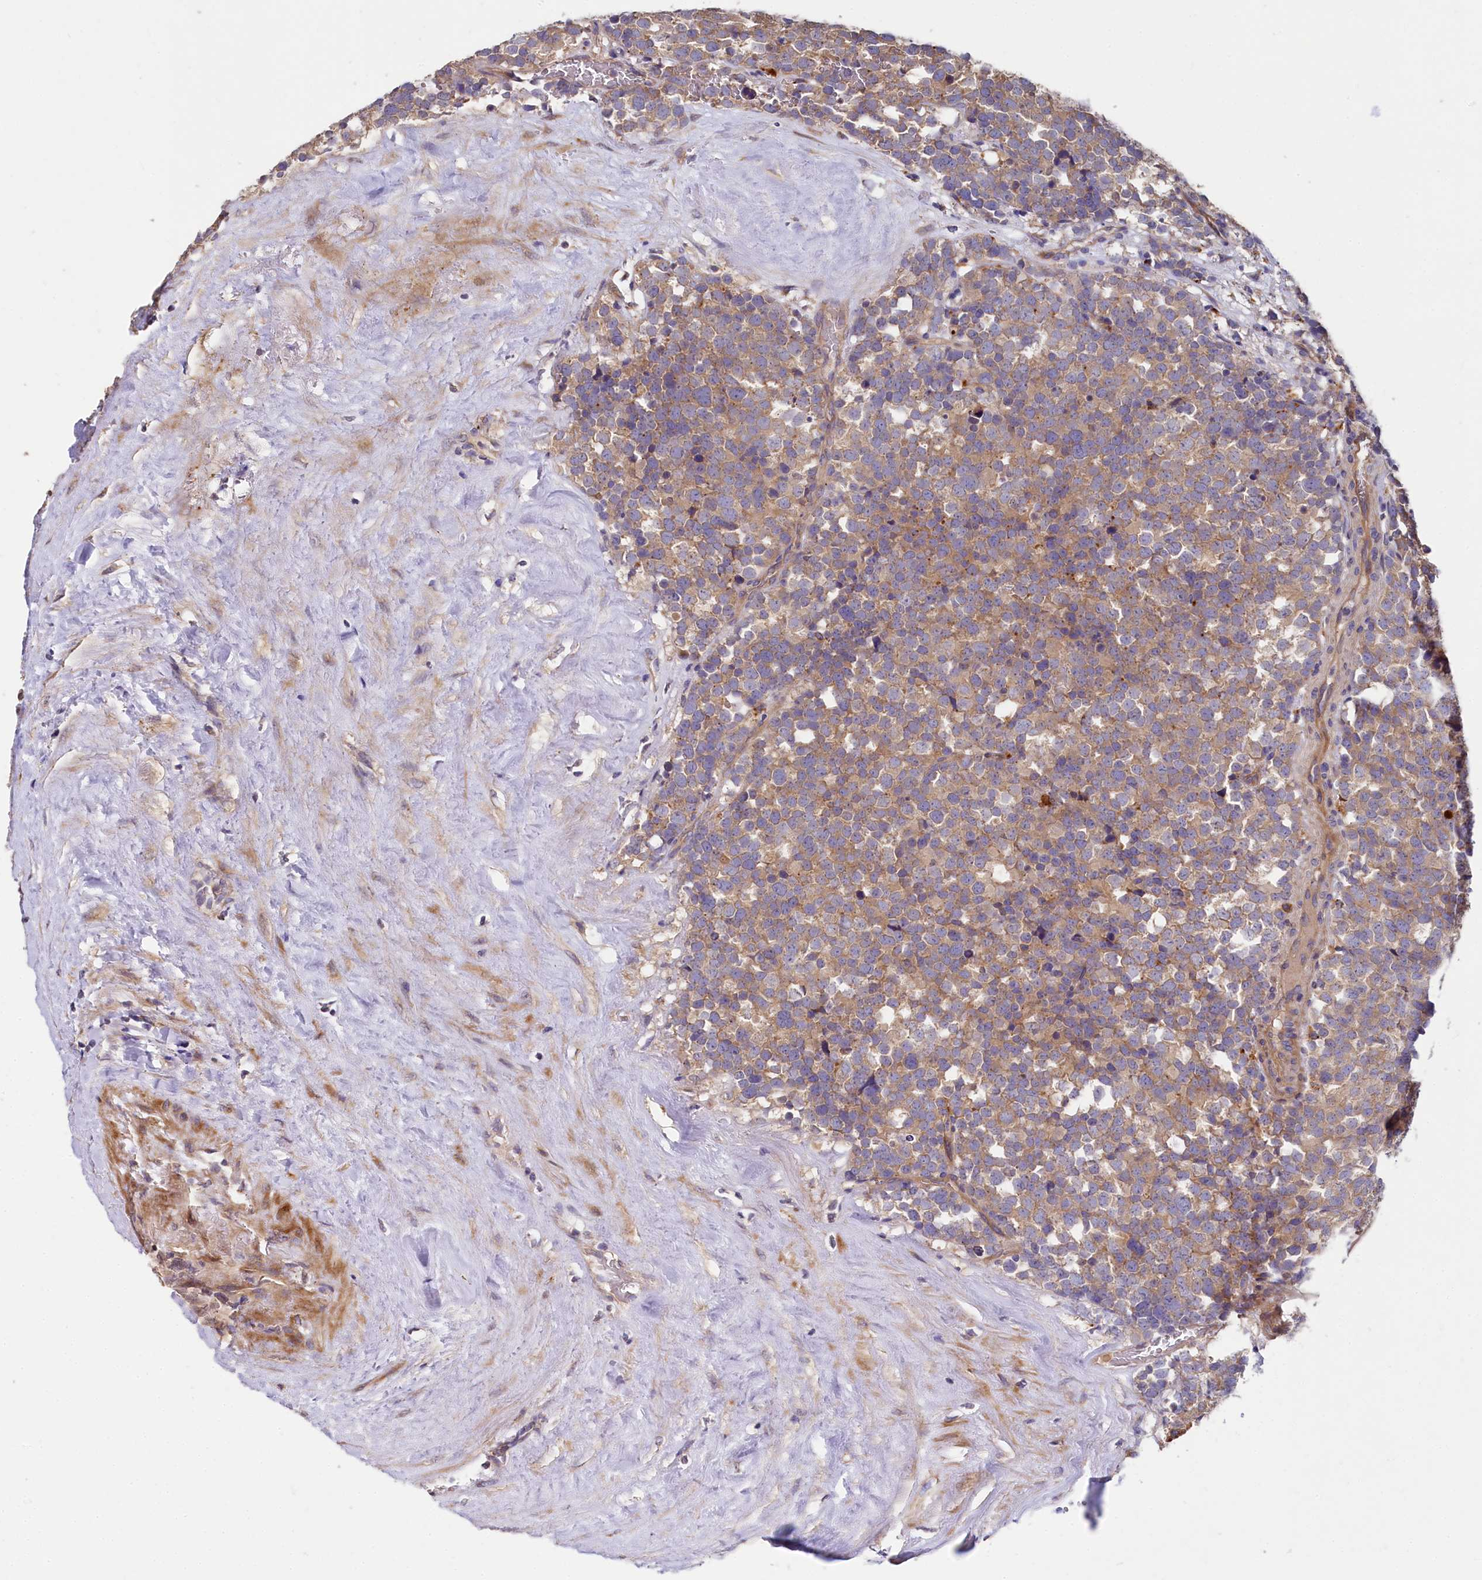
{"staining": {"intensity": "moderate", "quantity": ">75%", "location": "cytoplasmic/membranous"}, "tissue": "testis cancer", "cell_type": "Tumor cells", "image_type": "cancer", "snomed": [{"axis": "morphology", "description": "Seminoma, NOS"}, {"axis": "topography", "description": "Testis"}], "caption": "Immunohistochemical staining of testis seminoma displays moderate cytoplasmic/membranous protein staining in about >75% of tumor cells. (DAB (3,3'-diaminobenzidine) IHC, brown staining for protein, blue staining for nuclei).", "gene": "SPRYD3", "patient": {"sex": "male", "age": 71}}